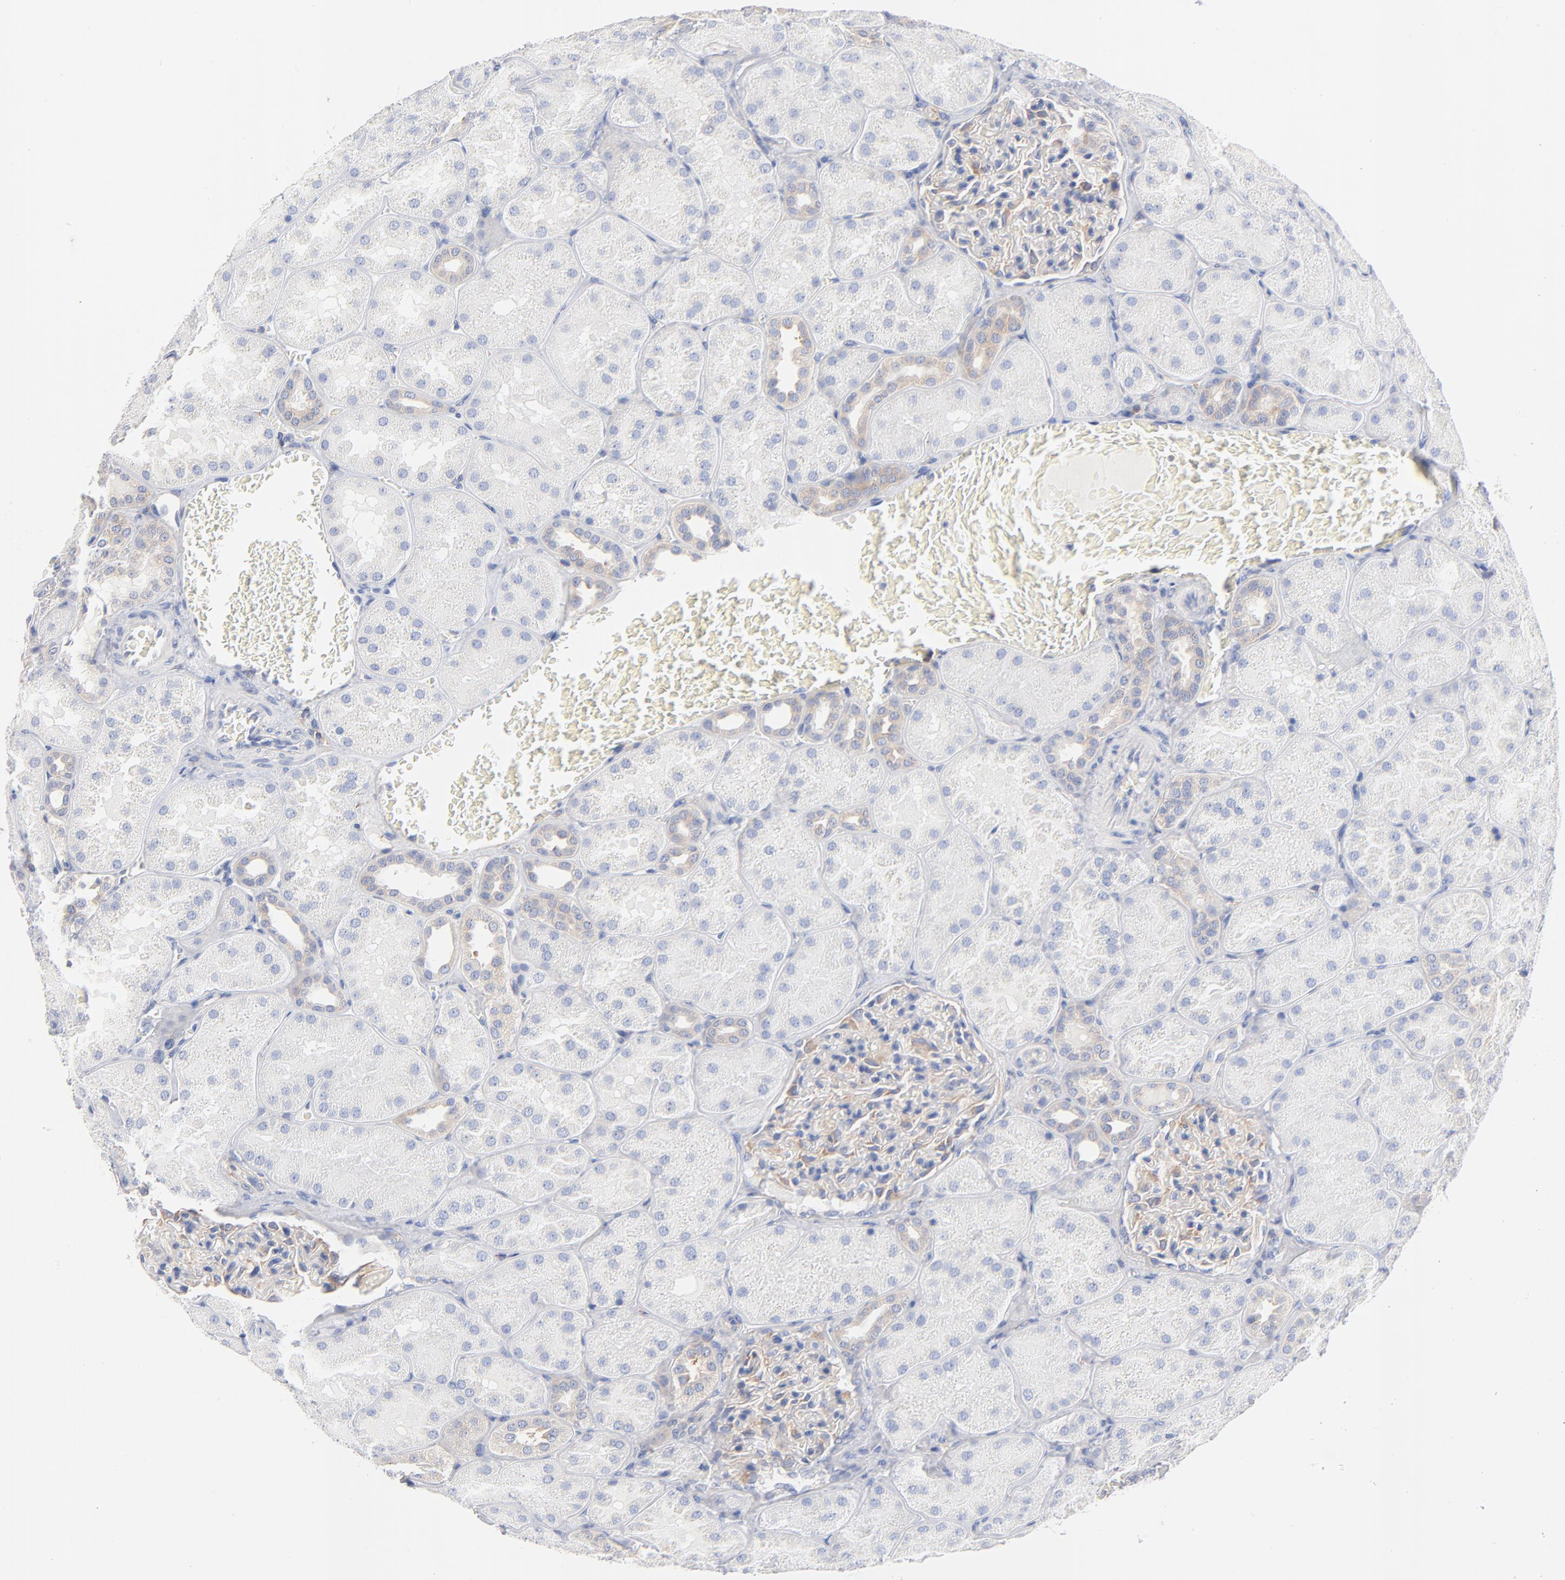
{"staining": {"intensity": "negative", "quantity": "none", "location": "none"}, "tissue": "kidney", "cell_type": "Cells in glomeruli", "image_type": "normal", "snomed": [{"axis": "morphology", "description": "Normal tissue, NOS"}, {"axis": "topography", "description": "Kidney"}], "caption": "Immunohistochemistry (IHC) image of normal kidney: kidney stained with DAB reveals no significant protein positivity in cells in glomeruli.", "gene": "SEPTIN11", "patient": {"sex": "male", "age": 28}}